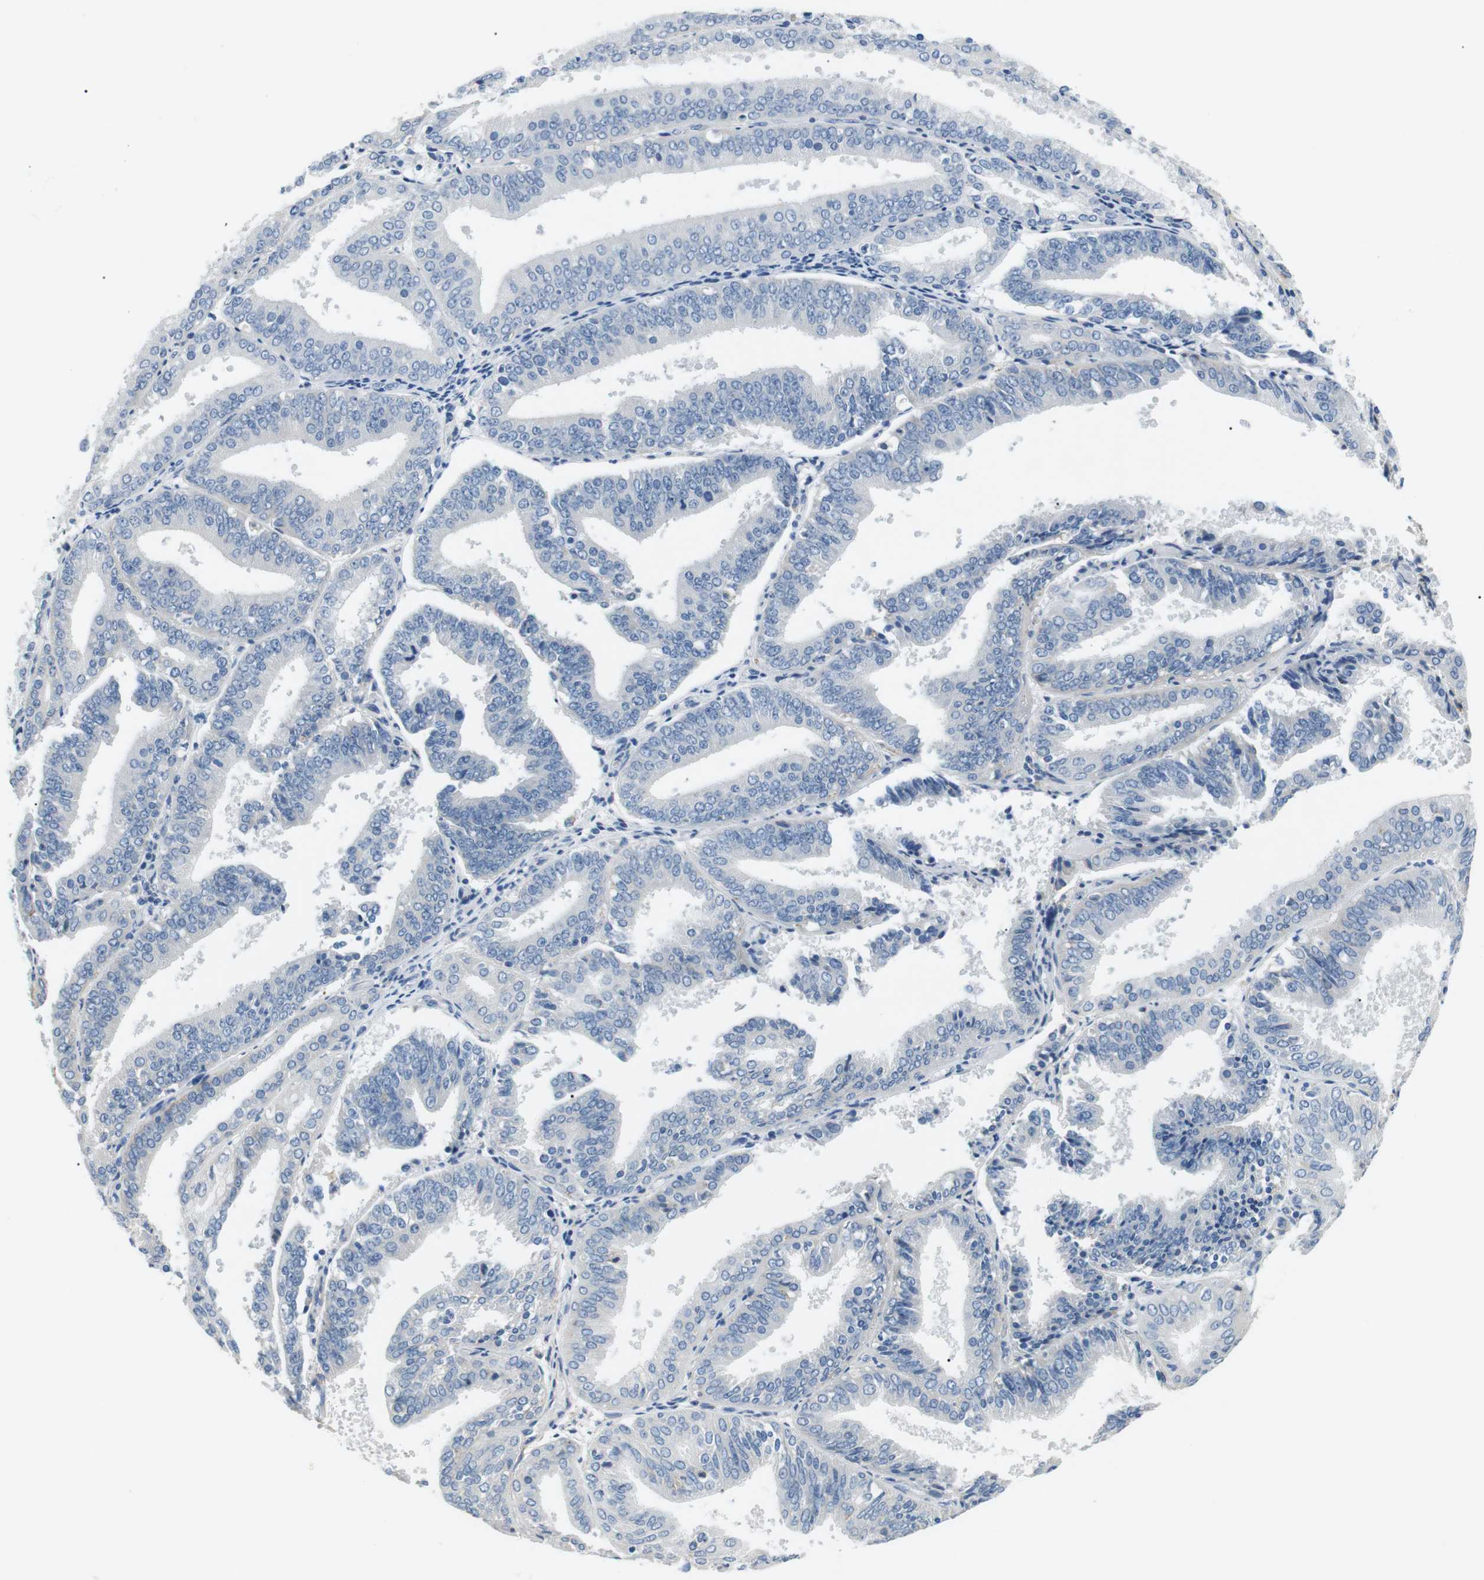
{"staining": {"intensity": "negative", "quantity": "none", "location": "none"}, "tissue": "endometrial cancer", "cell_type": "Tumor cells", "image_type": "cancer", "snomed": [{"axis": "morphology", "description": "Adenocarcinoma, NOS"}, {"axis": "topography", "description": "Endometrium"}], "caption": "DAB immunohistochemical staining of human adenocarcinoma (endometrial) reveals no significant positivity in tumor cells. (DAB (3,3'-diaminobenzidine) immunohistochemistry, high magnification).", "gene": "FCGRT", "patient": {"sex": "female", "age": 63}}